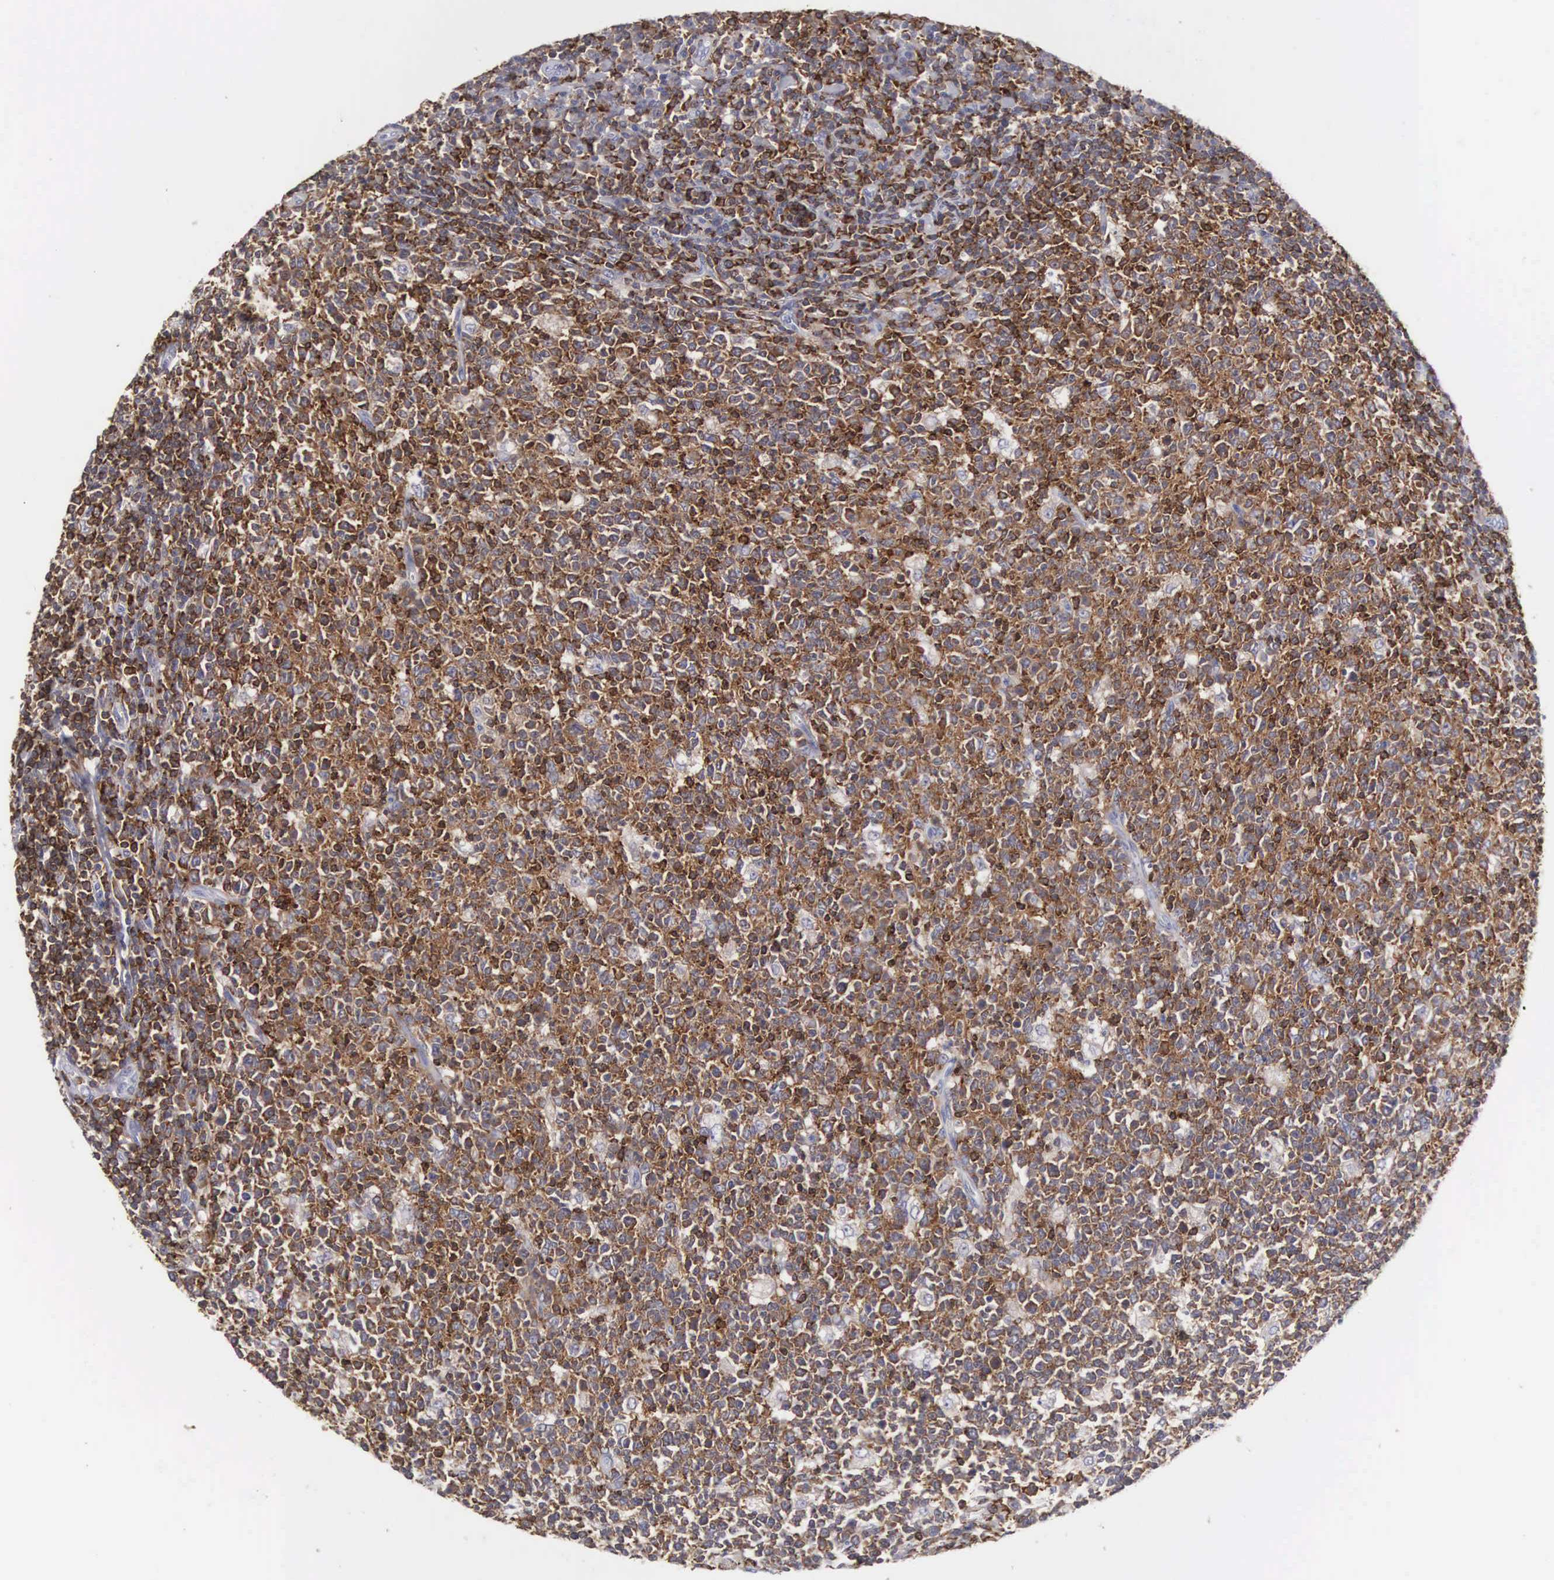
{"staining": {"intensity": "moderate", "quantity": ">75%", "location": "cytoplasmic/membranous"}, "tissue": "tonsil", "cell_type": "Germinal center cells", "image_type": "normal", "snomed": [{"axis": "morphology", "description": "Normal tissue, NOS"}, {"axis": "topography", "description": "Tonsil"}], "caption": "This histopathology image demonstrates immunohistochemistry (IHC) staining of normal tonsil, with medium moderate cytoplasmic/membranous expression in about >75% of germinal center cells.", "gene": "ENSG00000285304", "patient": {"sex": "male", "age": 6}}